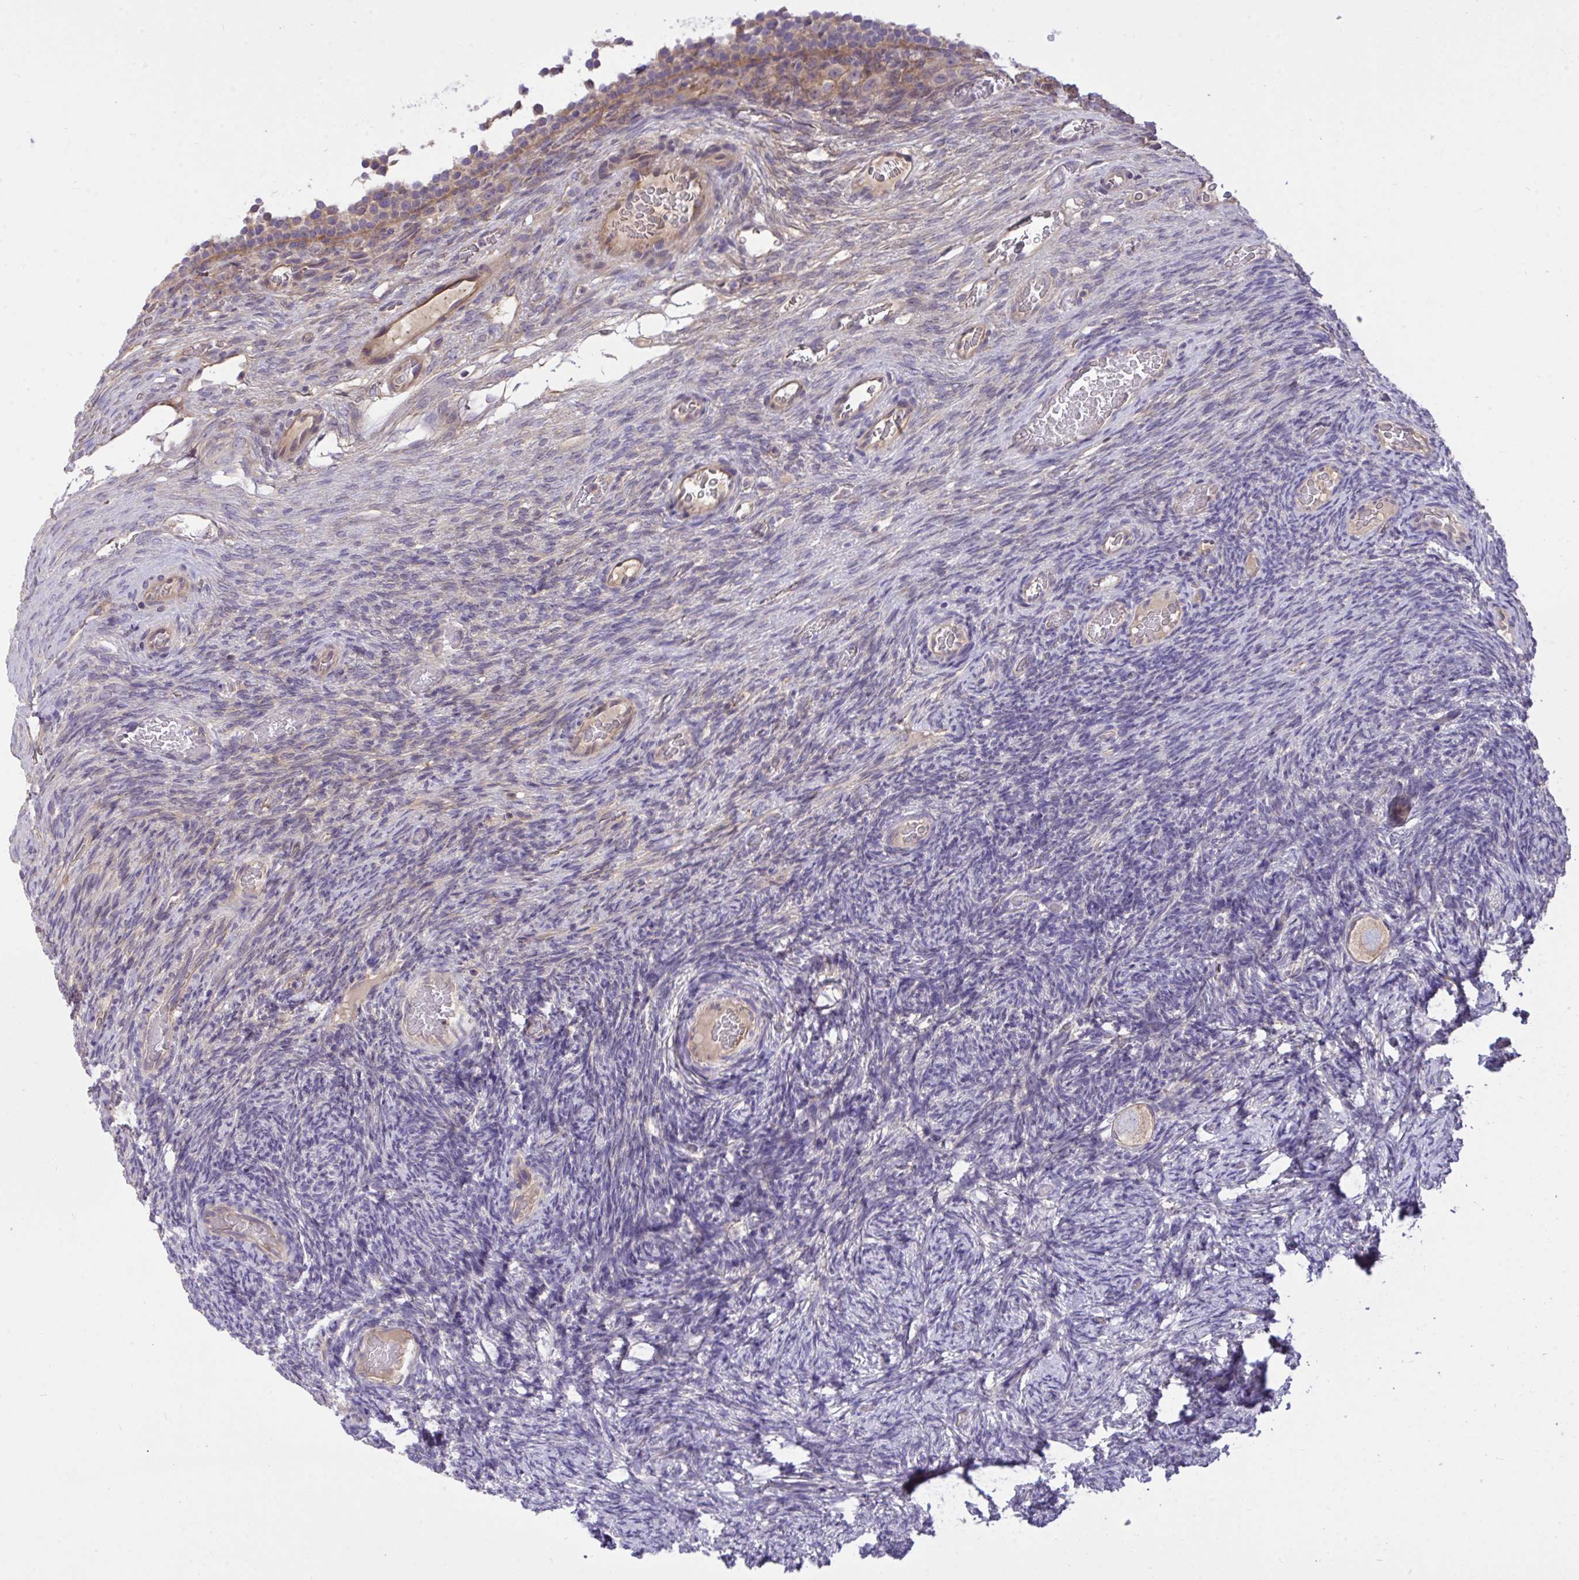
{"staining": {"intensity": "weak", "quantity": ">75%", "location": "cytoplasmic/membranous"}, "tissue": "ovary", "cell_type": "Follicle cells", "image_type": "normal", "snomed": [{"axis": "morphology", "description": "Normal tissue, NOS"}, {"axis": "topography", "description": "Ovary"}], "caption": "IHC of benign human ovary displays low levels of weak cytoplasmic/membranous expression in approximately >75% of follicle cells.", "gene": "TLN2", "patient": {"sex": "female", "age": 34}}